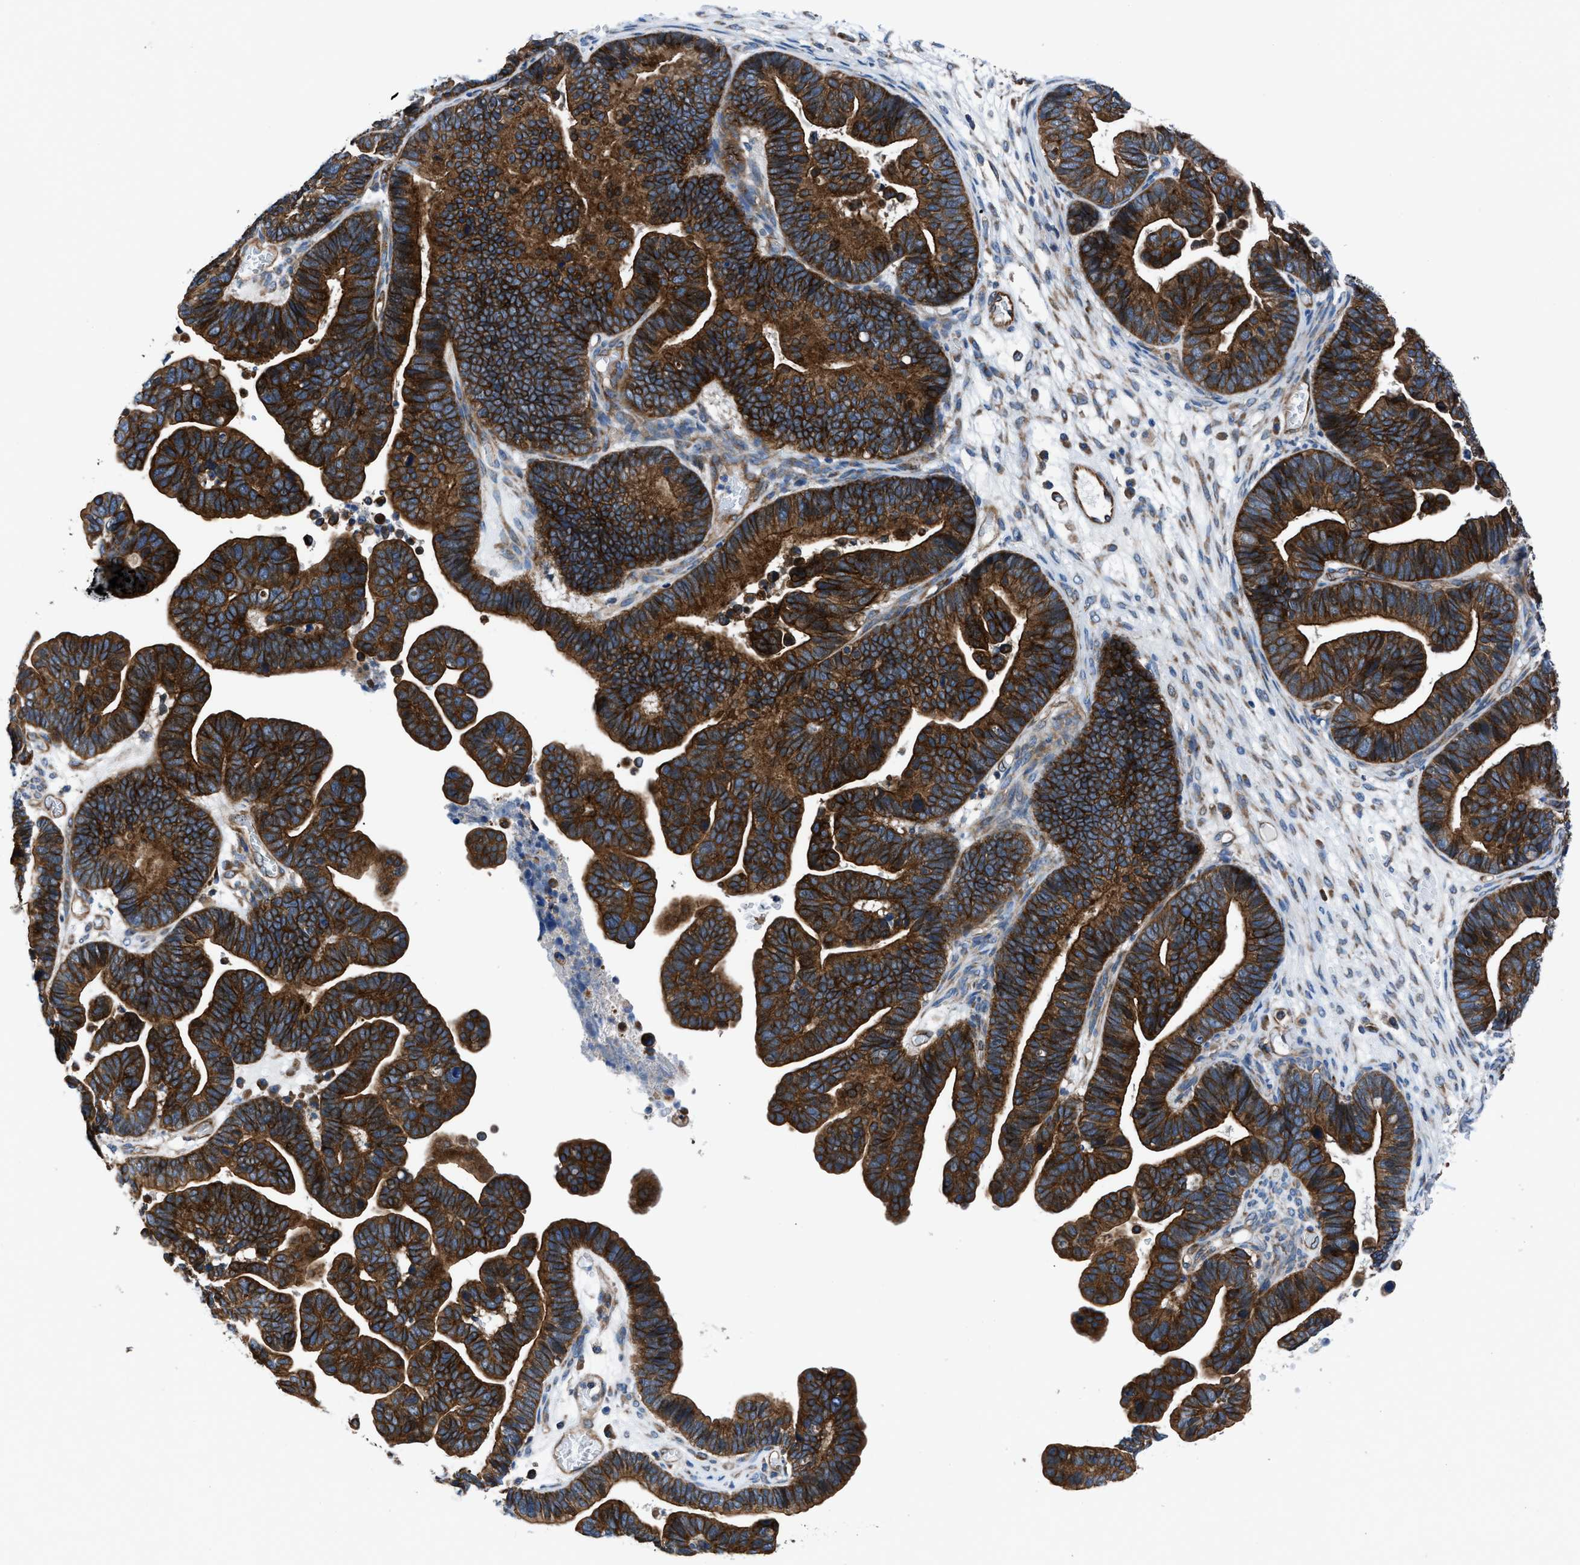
{"staining": {"intensity": "strong", "quantity": ">75%", "location": "cytoplasmic/membranous"}, "tissue": "ovarian cancer", "cell_type": "Tumor cells", "image_type": "cancer", "snomed": [{"axis": "morphology", "description": "Cystadenocarcinoma, serous, NOS"}, {"axis": "topography", "description": "Ovary"}], "caption": "Brown immunohistochemical staining in ovarian cancer (serous cystadenocarcinoma) reveals strong cytoplasmic/membranous staining in about >75% of tumor cells.", "gene": "TRIP4", "patient": {"sex": "female", "age": 56}}